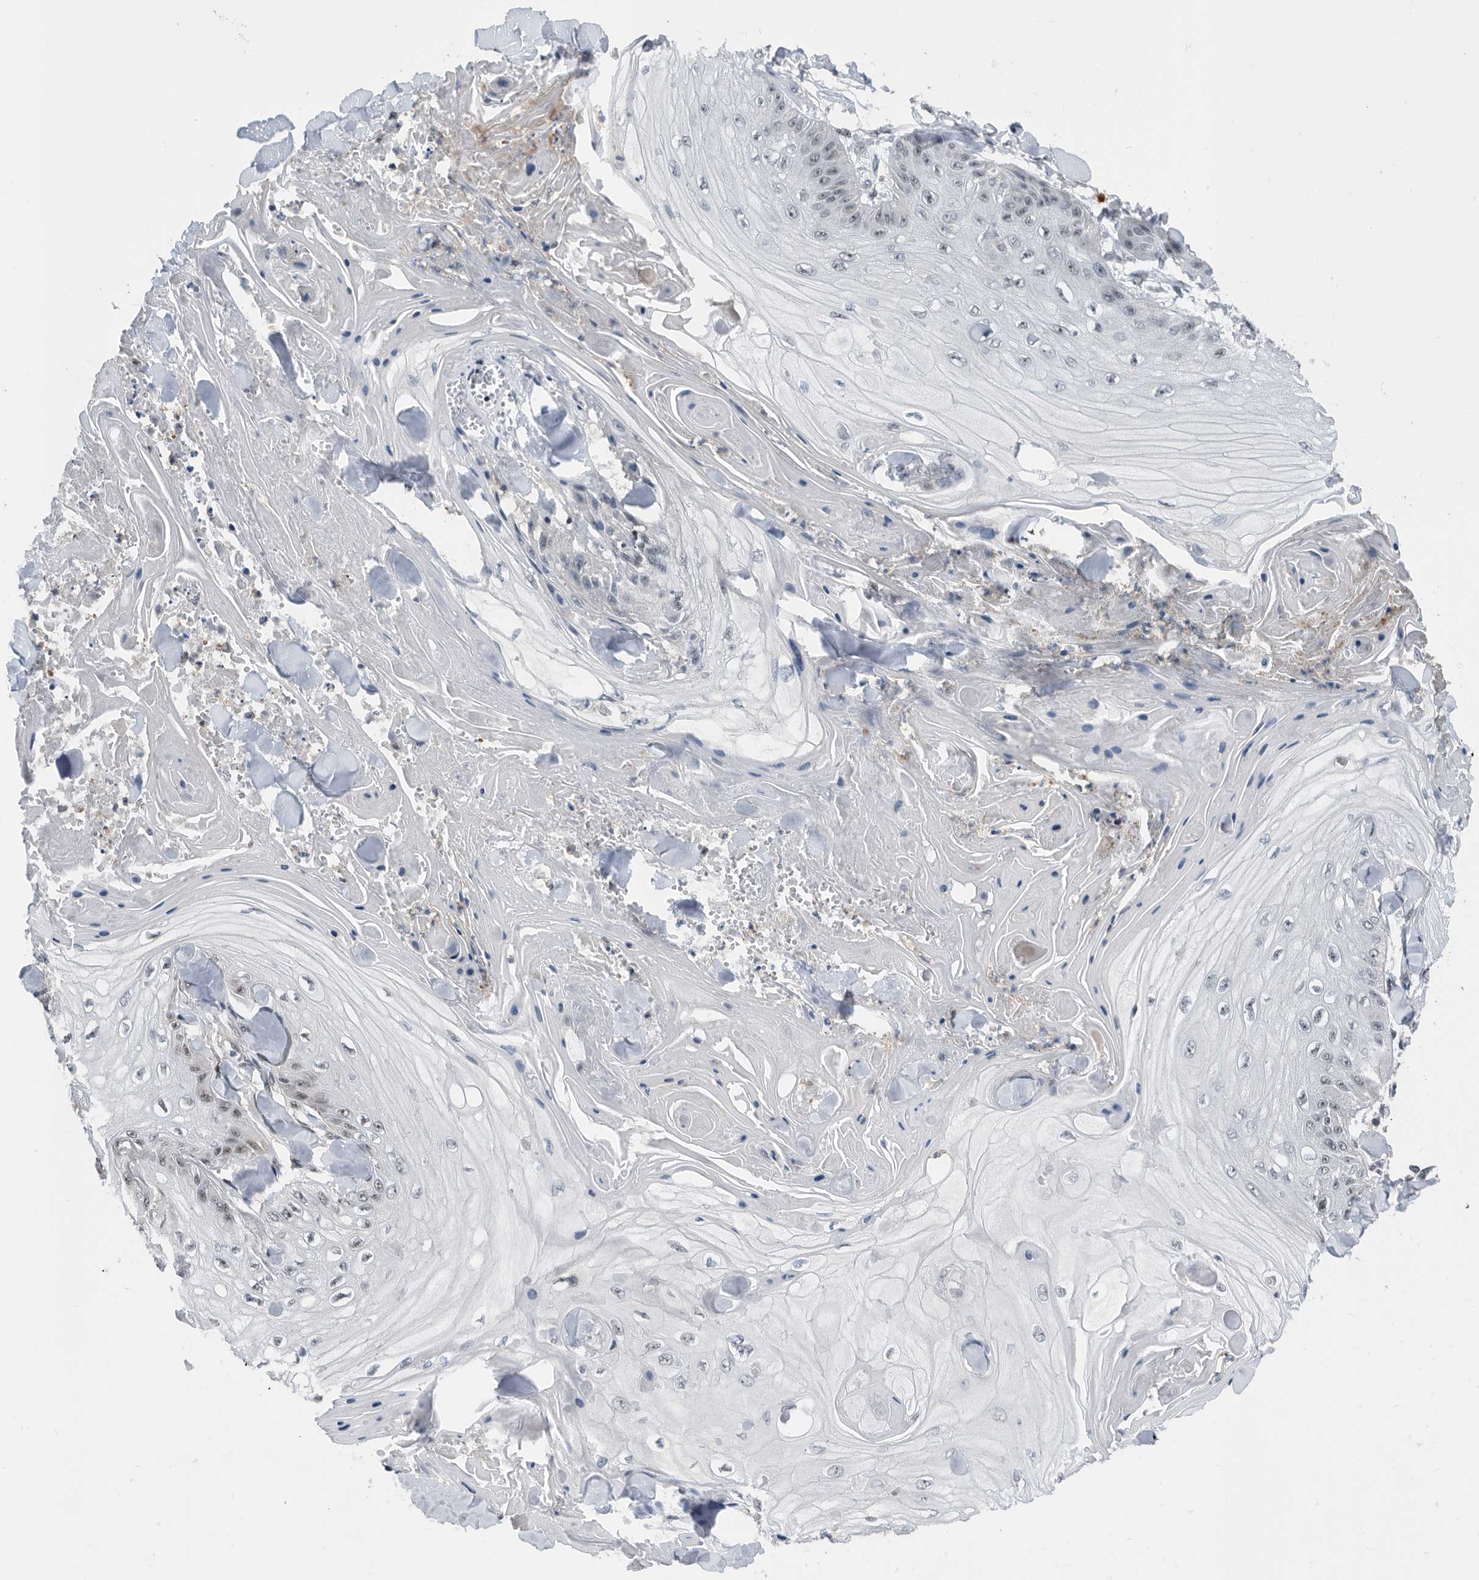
{"staining": {"intensity": "negative", "quantity": "none", "location": "none"}, "tissue": "skin cancer", "cell_type": "Tumor cells", "image_type": "cancer", "snomed": [{"axis": "morphology", "description": "Squamous cell carcinoma, NOS"}, {"axis": "topography", "description": "Skin"}], "caption": "Tumor cells show no significant staining in skin cancer (squamous cell carcinoma). (Brightfield microscopy of DAB immunohistochemistry (IHC) at high magnification).", "gene": "ZNF260", "patient": {"sex": "male", "age": 74}}